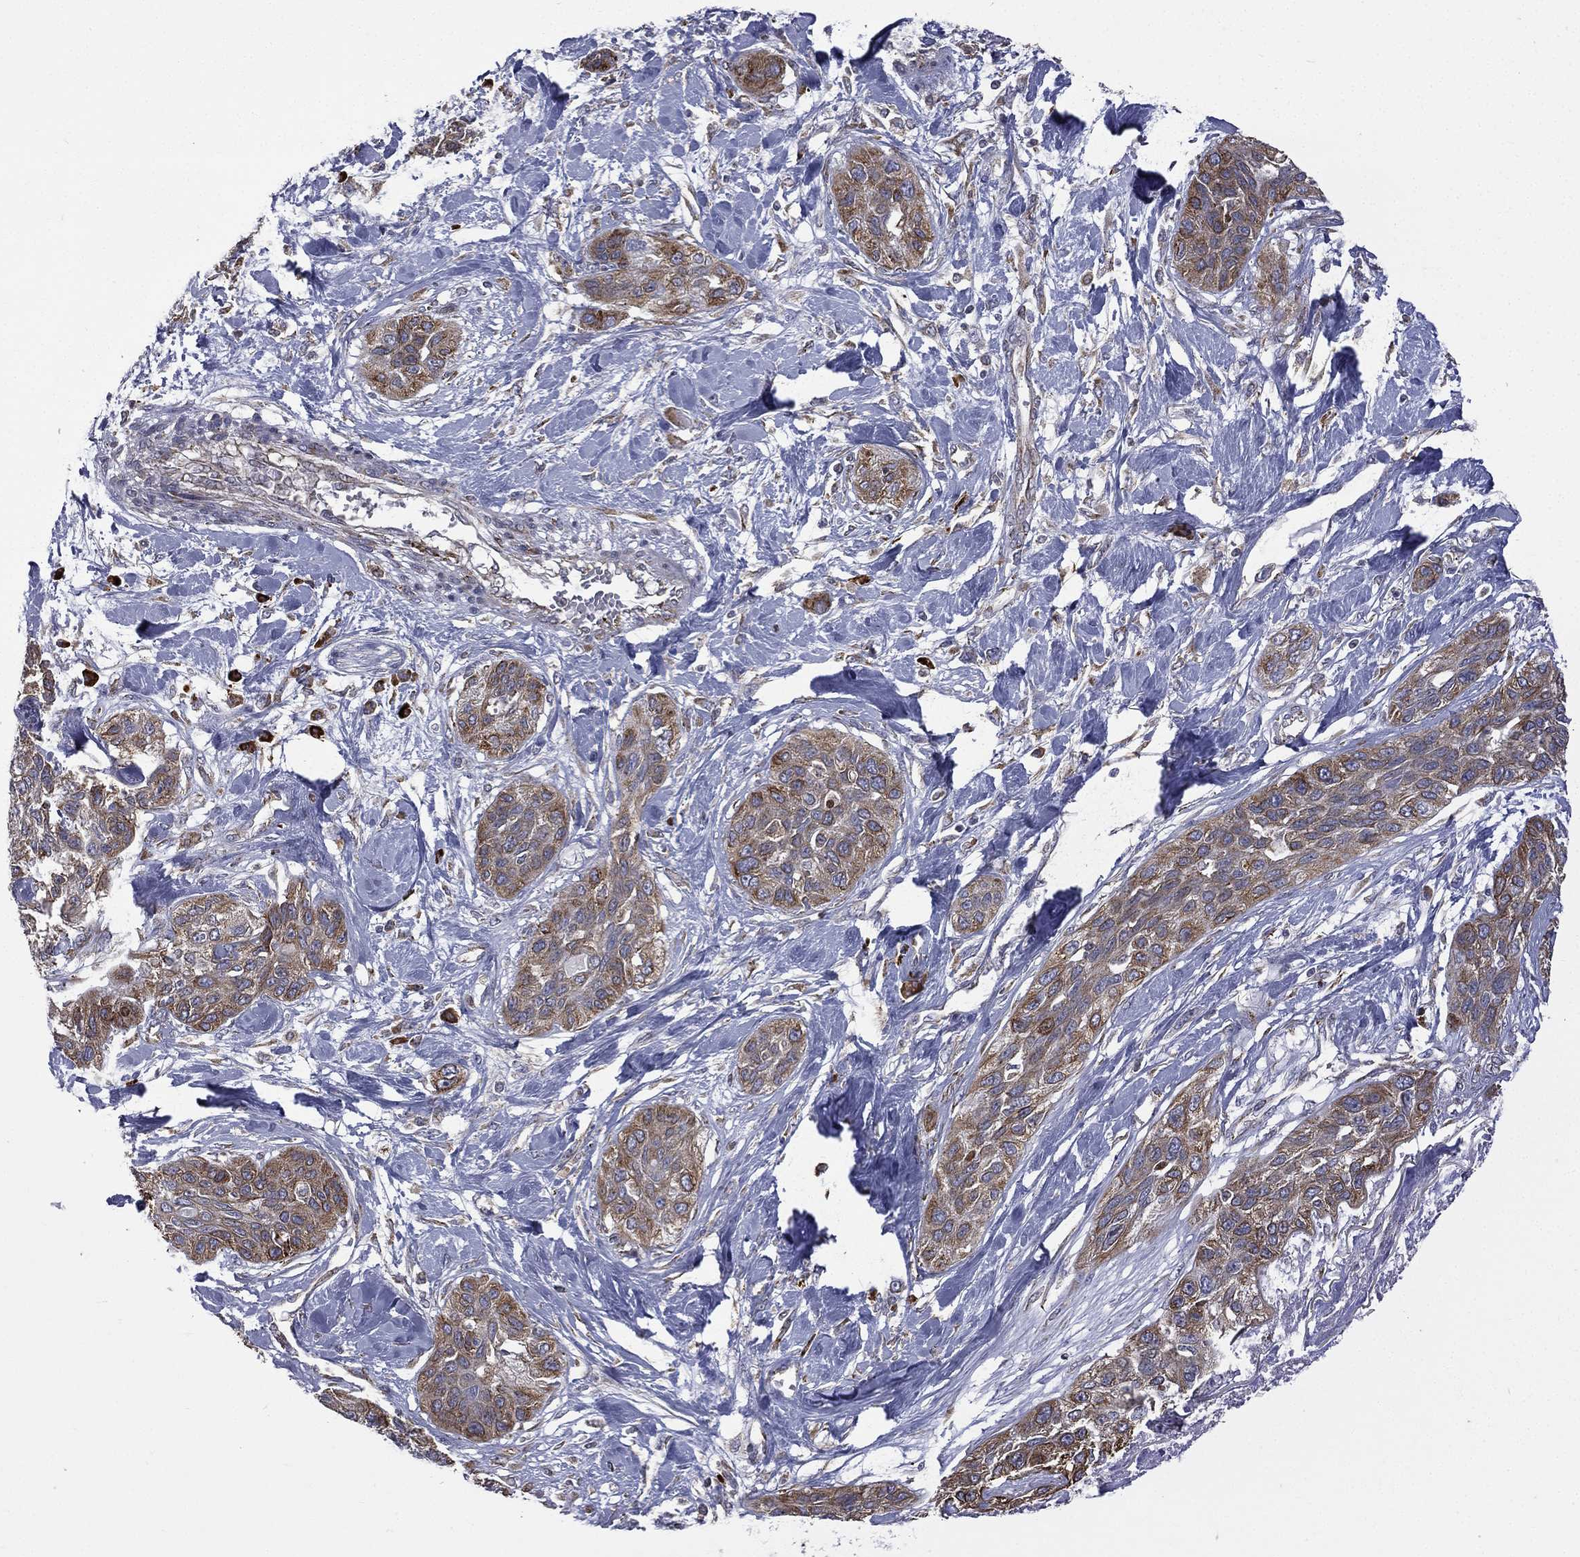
{"staining": {"intensity": "moderate", "quantity": ">75%", "location": "cytoplasmic/membranous"}, "tissue": "lung cancer", "cell_type": "Tumor cells", "image_type": "cancer", "snomed": [{"axis": "morphology", "description": "Squamous cell carcinoma, NOS"}, {"axis": "topography", "description": "Lung"}], "caption": "The histopathology image reveals immunohistochemical staining of lung squamous cell carcinoma. There is moderate cytoplasmic/membranous positivity is appreciated in approximately >75% of tumor cells.", "gene": "C20orf96", "patient": {"sex": "female", "age": 70}}